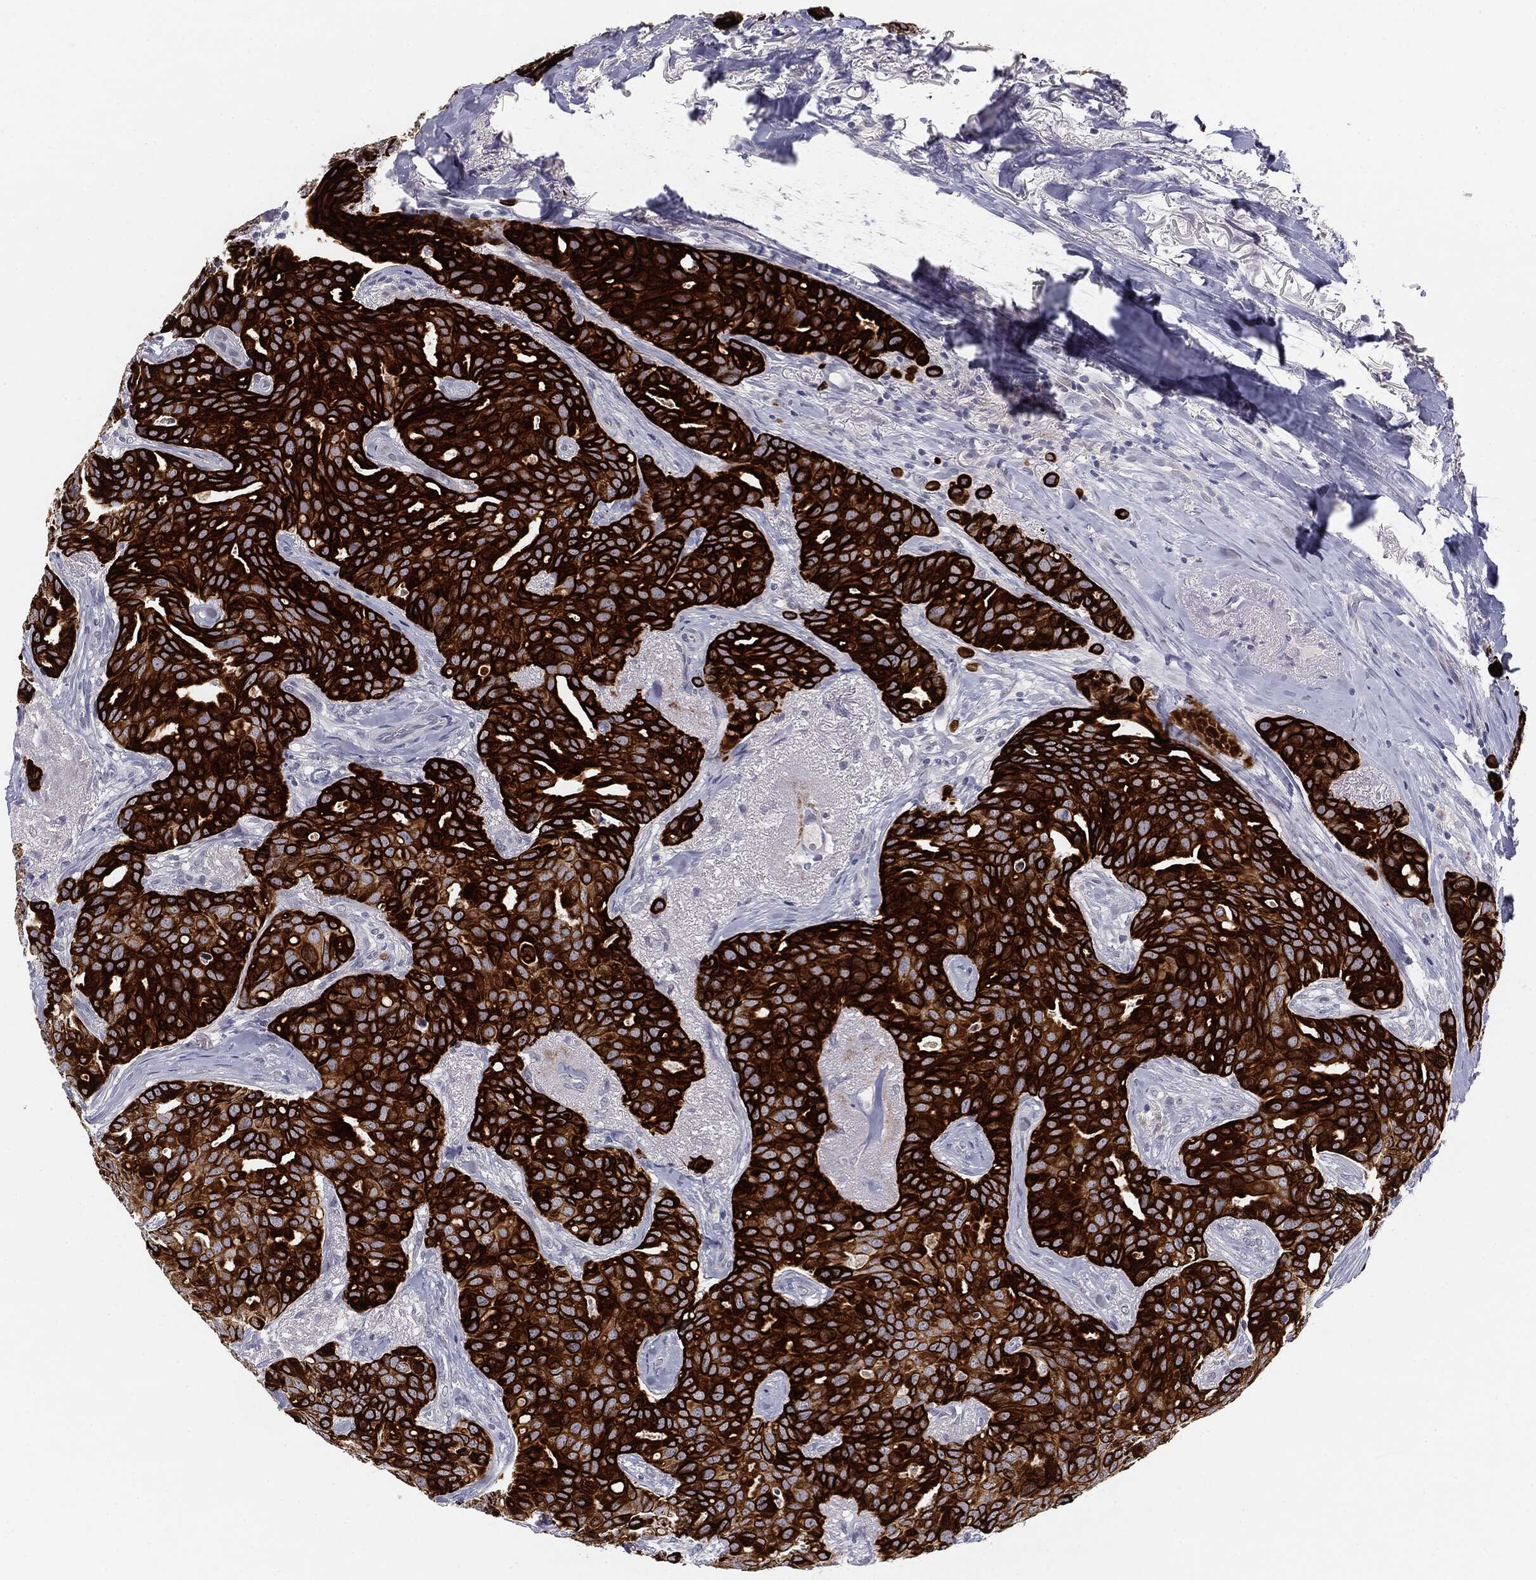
{"staining": {"intensity": "strong", "quantity": ">75%", "location": "cytoplasmic/membranous"}, "tissue": "breast cancer", "cell_type": "Tumor cells", "image_type": "cancer", "snomed": [{"axis": "morphology", "description": "Duct carcinoma"}, {"axis": "topography", "description": "Breast"}], "caption": "IHC (DAB) staining of human breast invasive ductal carcinoma exhibits strong cytoplasmic/membranous protein staining in about >75% of tumor cells.", "gene": "MUC1", "patient": {"sex": "female", "age": 54}}